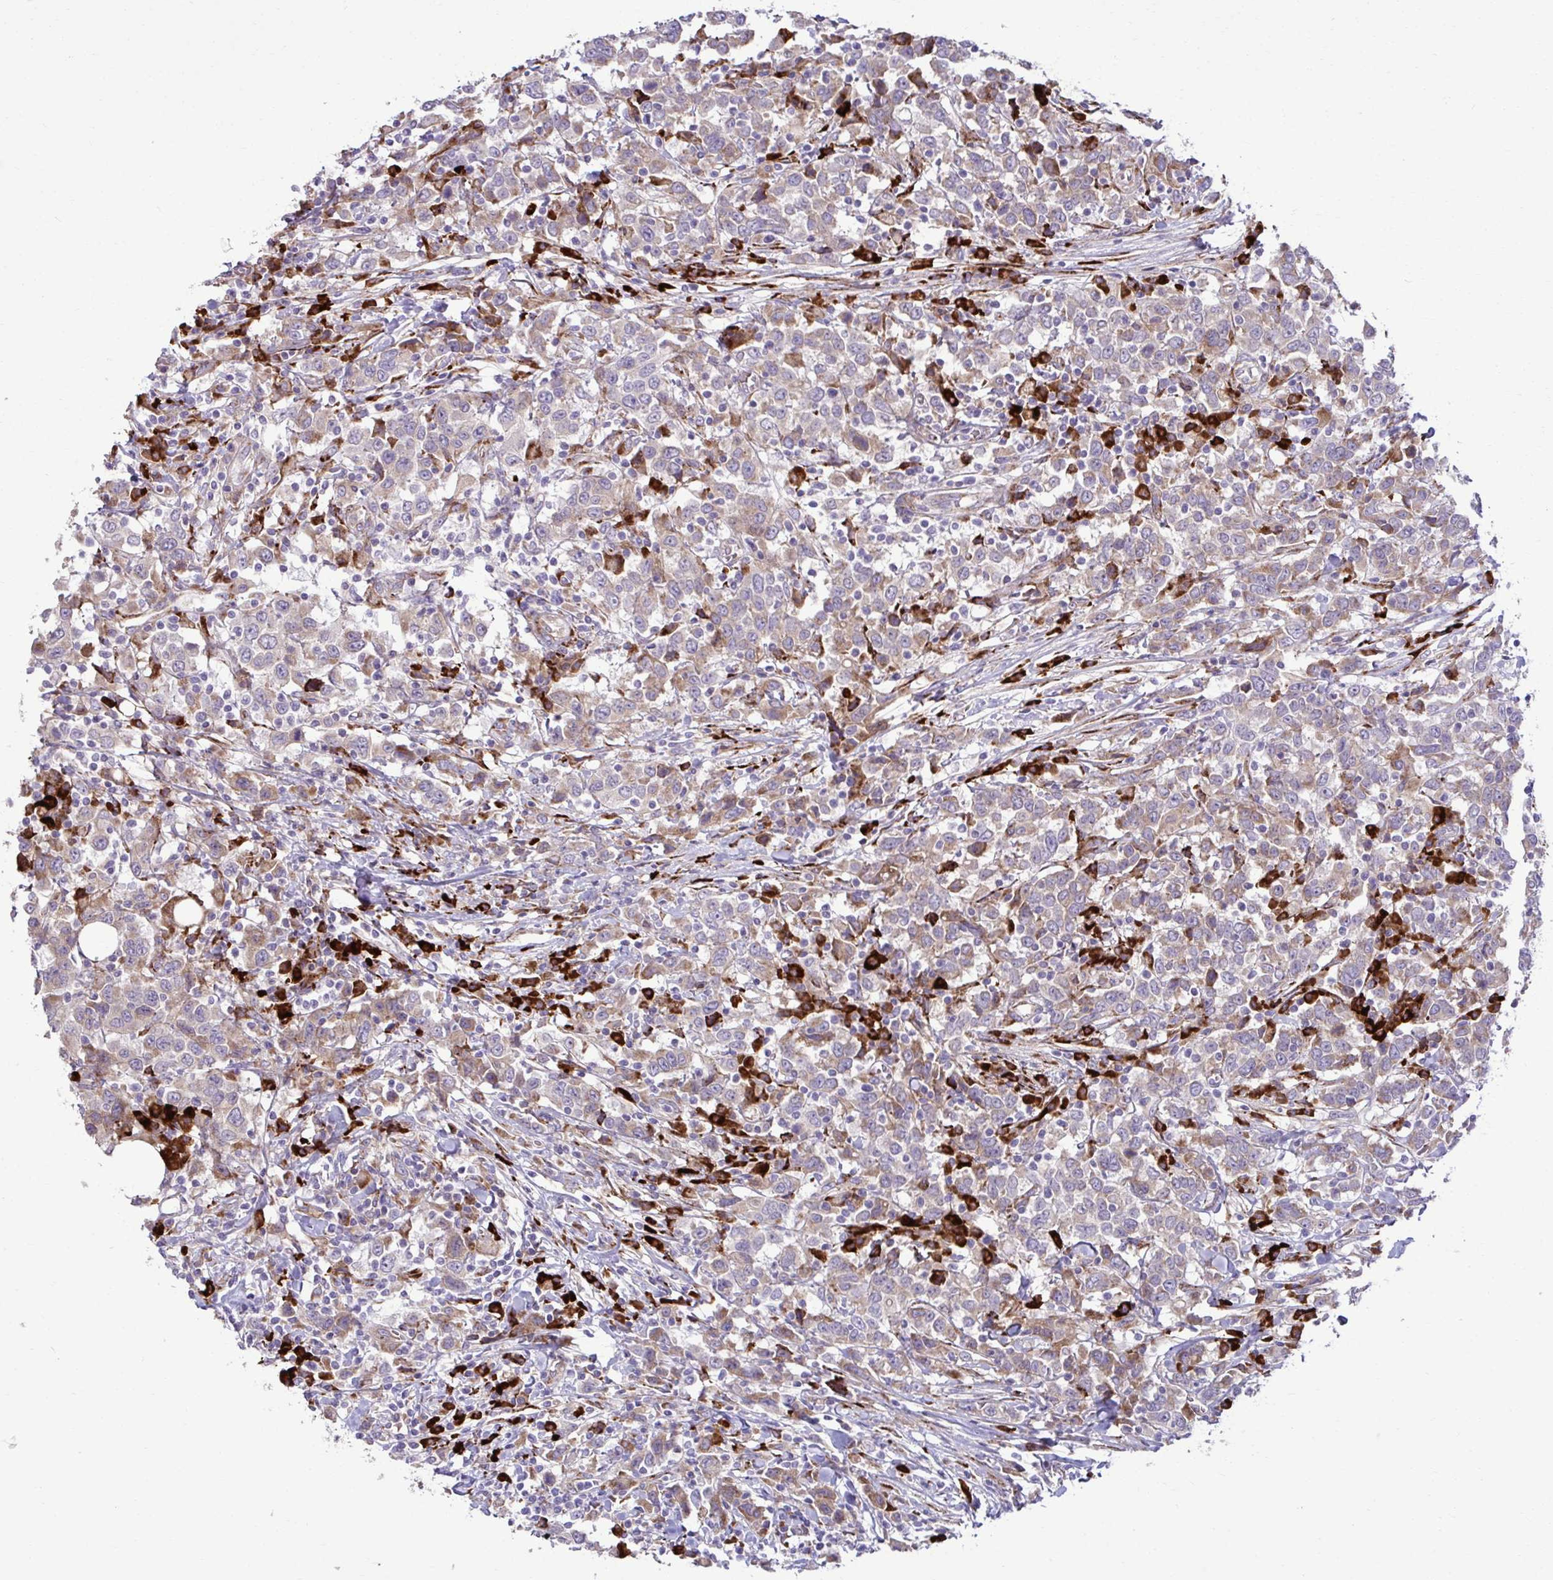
{"staining": {"intensity": "weak", "quantity": ">75%", "location": "cytoplasmic/membranous"}, "tissue": "urothelial cancer", "cell_type": "Tumor cells", "image_type": "cancer", "snomed": [{"axis": "morphology", "description": "Urothelial carcinoma, High grade"}, {"axis": "topography", "description": "Urinary bladder"}], "caption": "Protein staining of urothelial cancer tissue exhibits weak cytoplasmic/membranous positivity in about >75% of tumor cells.", "gene": "LIMS1", "patient": {"sex": "male", "age": 61}}